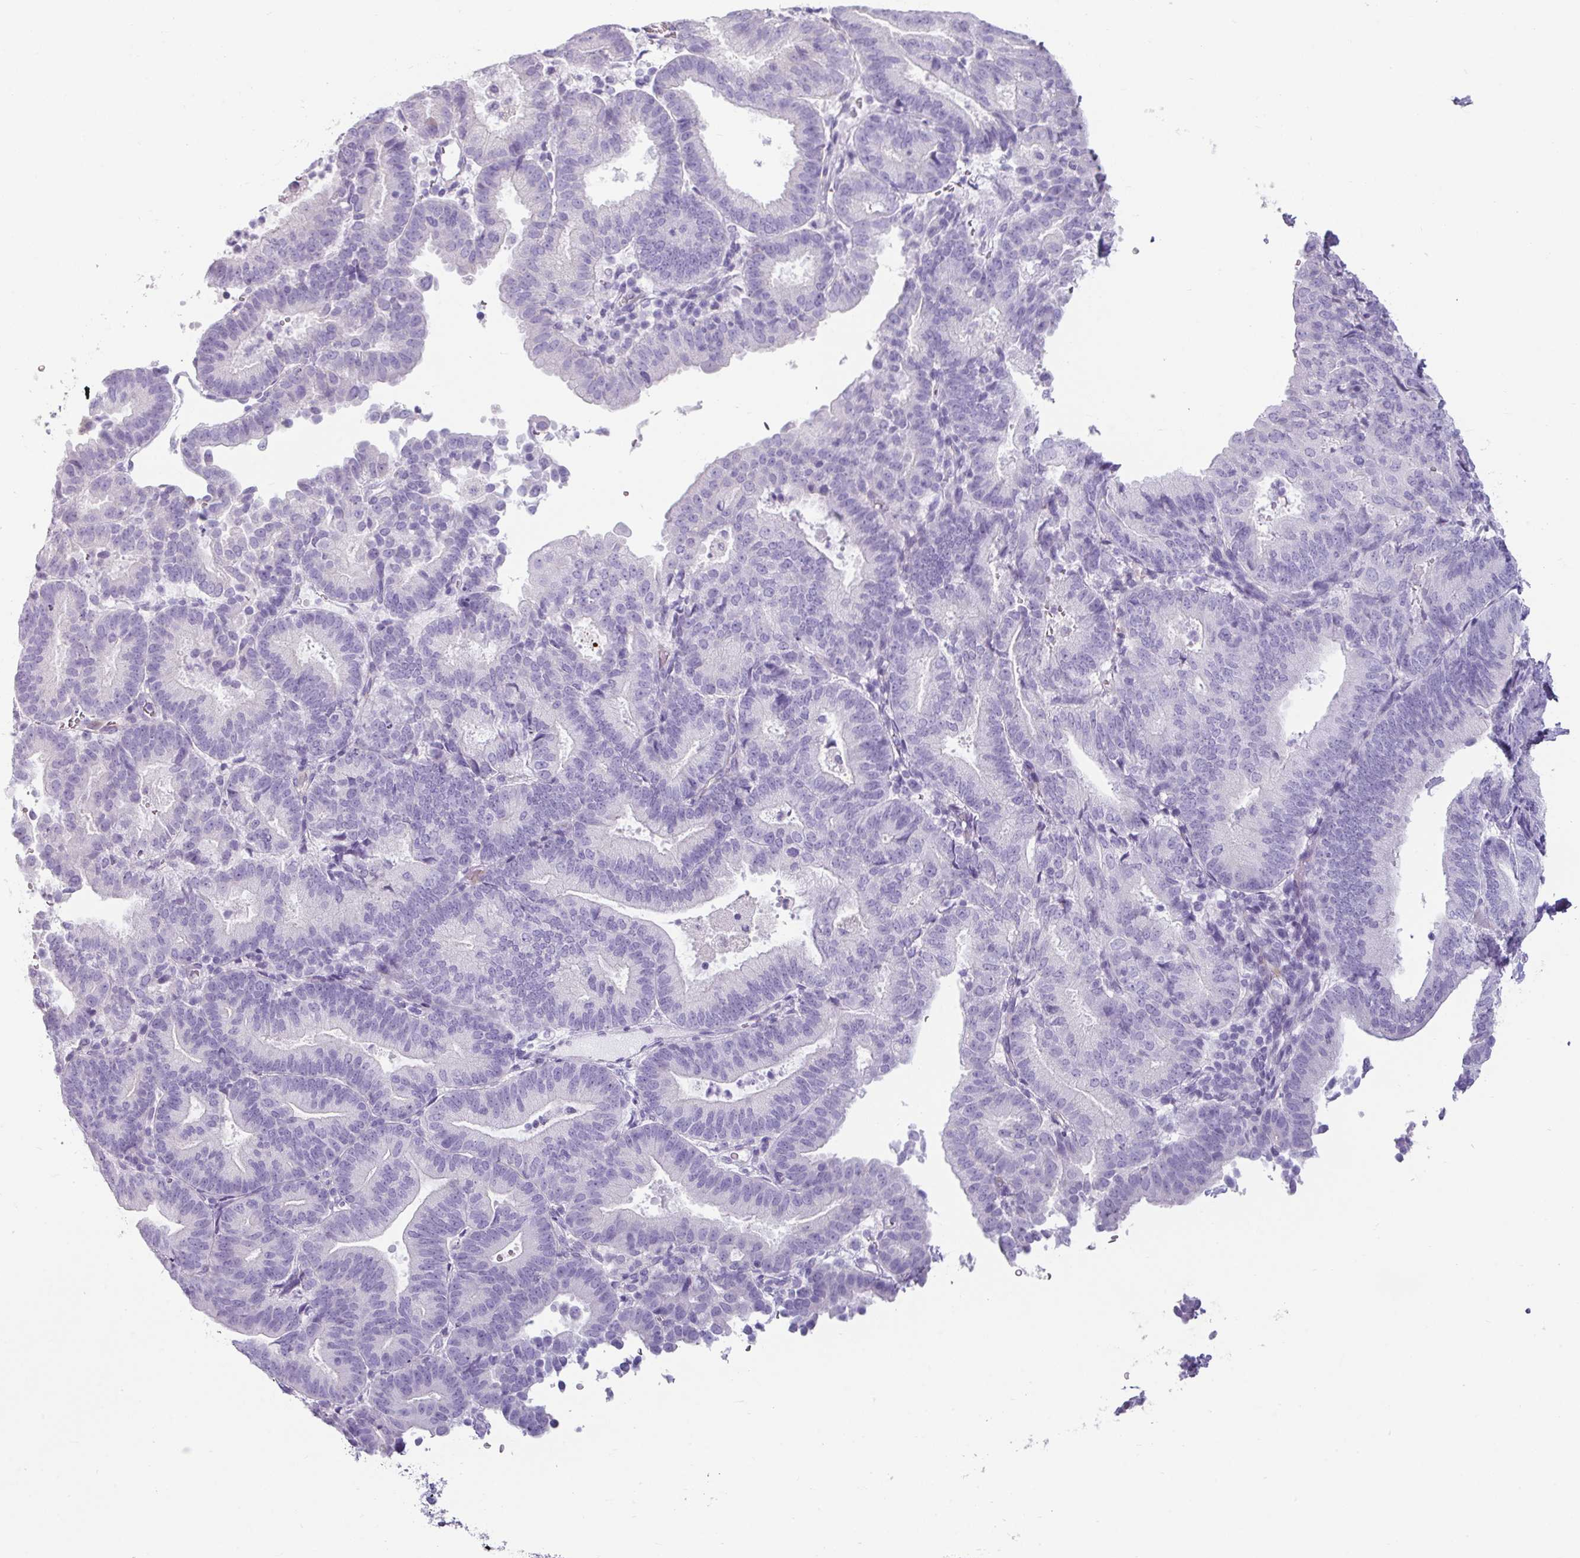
{"staining": {"intensity": "negative", "quantity": "none", "location": "none"}, "tissue": "endometrial cancer", "cell_type": "Tumor cells", "image_type": "cancer", "snomed": [{"axis": "morphology", "description": "Adenocarcinoma, NOS"}, {"axis": "topography", "description": "Endometrium"}], "caption": "High power microscopy photomicrograph of an immunohistochemistry (IHC) histopathology image of adenocarcinoma (endometrial), revealing no significant staining in tumor cells.", "gene": "VCY1B", "patient": {"sex": "female", "age": 70}}